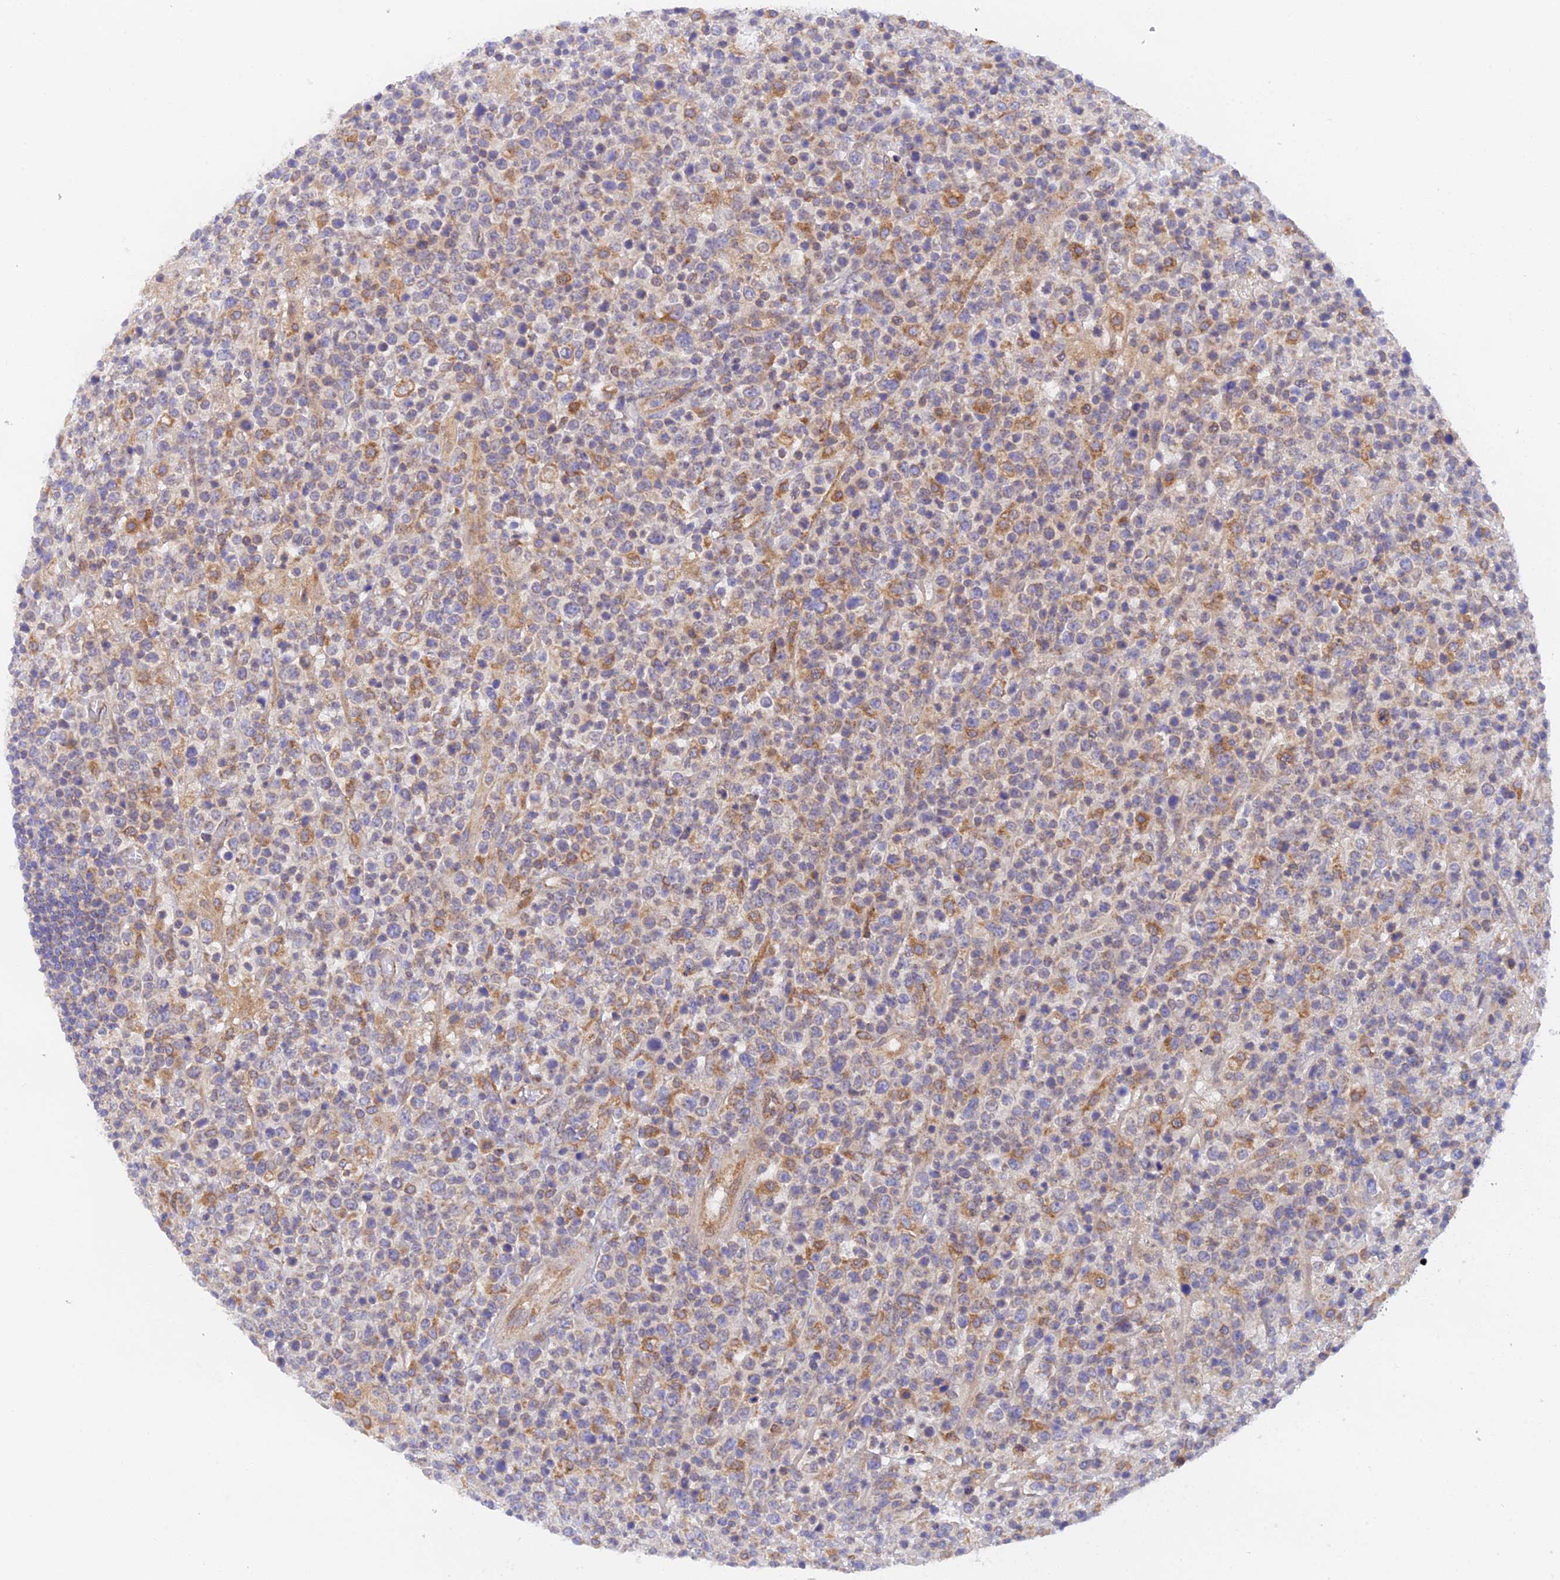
{"staining": {"intensity": "moderate", "quantity": "<25%", "location": "cytoplasmic/membranous"}, "tissue": "lymphoma", "cell_type": "Tumor cells", "image_type": "cancer", "snomed": [{"axis": "morphology", "description": "Malignant lymphoma, non-Hodgkin's type, High grade"}, {"axis": "topography", "description": "Colon"}], "caption": "This image reveals immunohistochemistry (IHC) staining of lymphoma, with low moderate cytoplasmic/membranous staining in approximately <25% of tumor cells.", "gene": "RANBP6", "patient": {"sex": "female", "age": 53}}